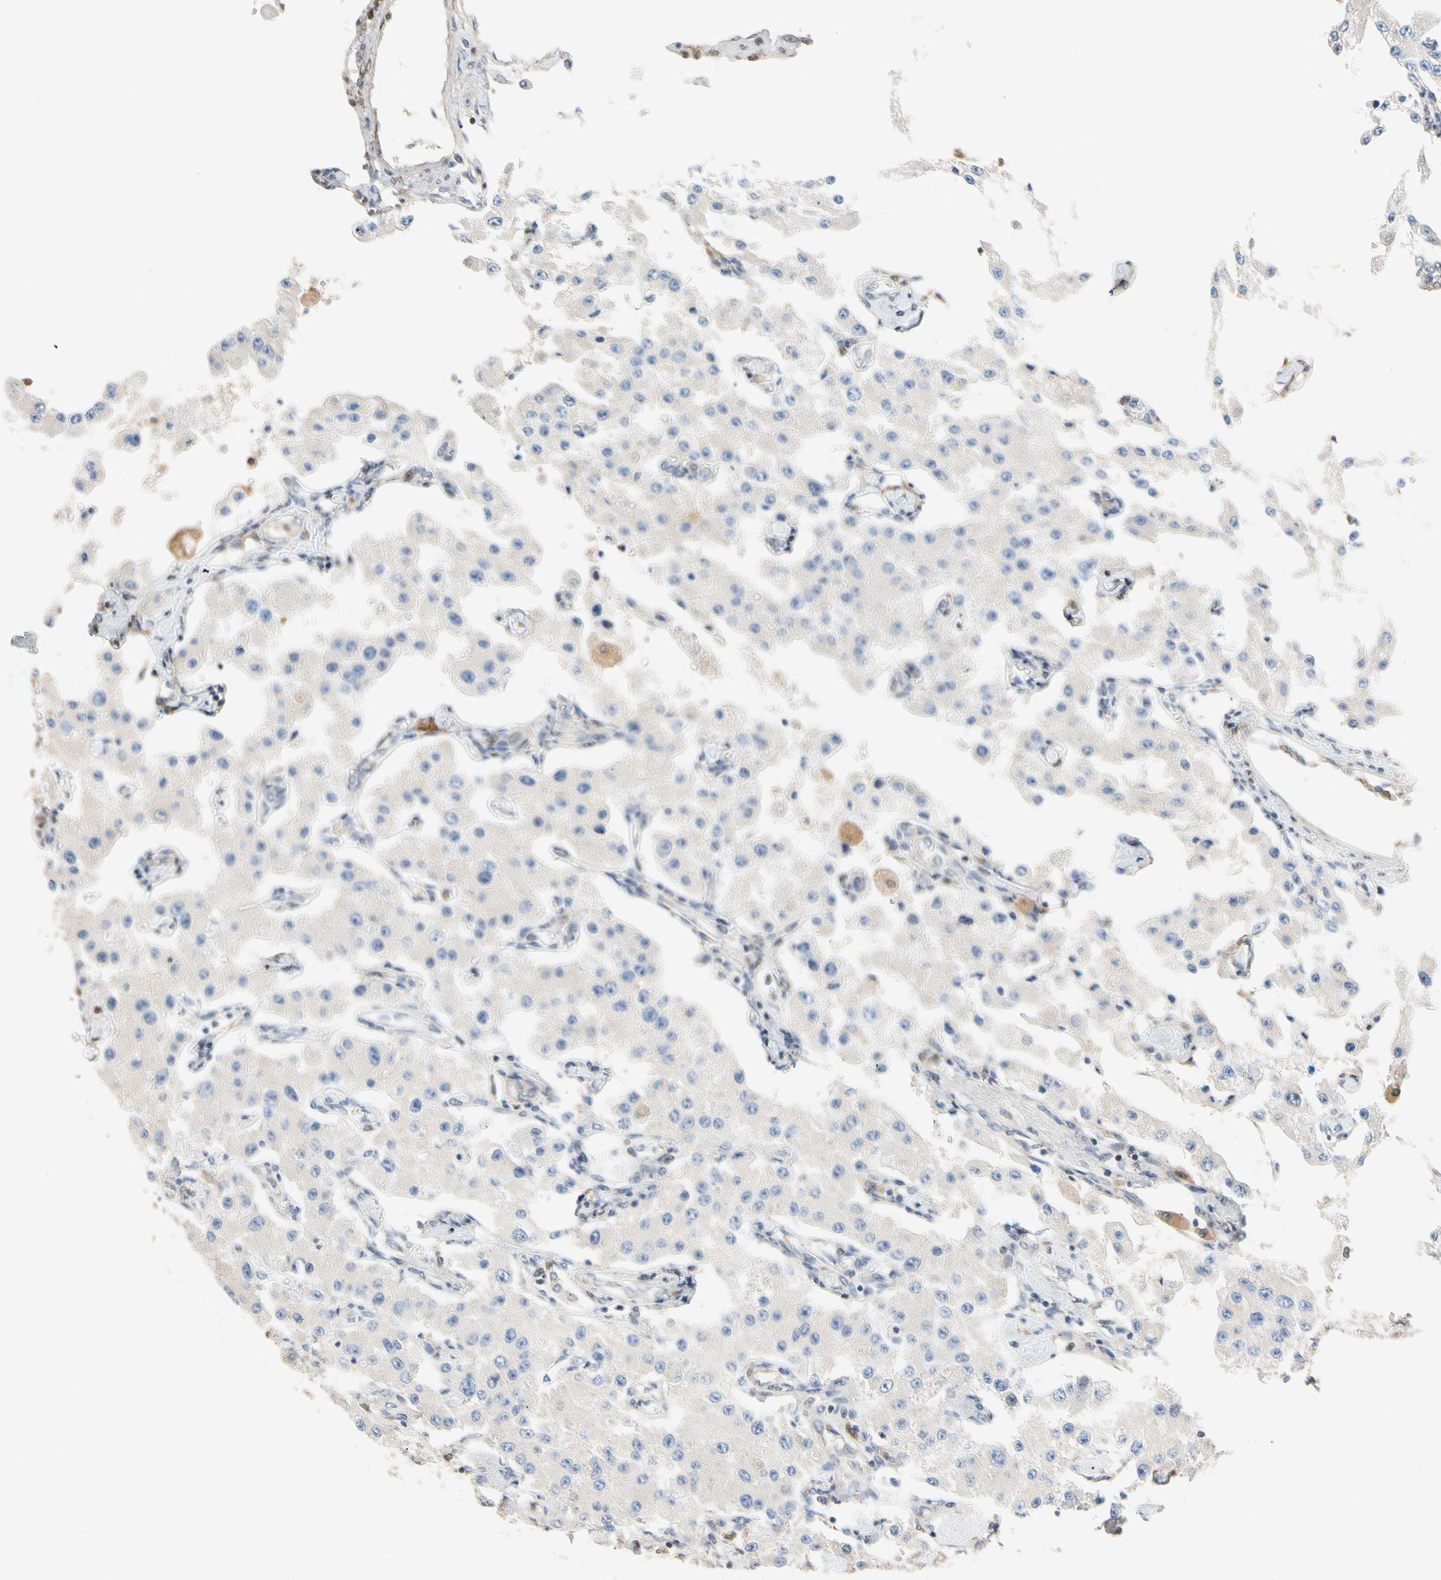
{"staining": {"intensity": "negative", "quantity": "none", "location": "none"}, "tissue": "carcinoid", "cell_type": "Tumor cells", "image_type": "cancer", "snomed": [{"axis": "morphology", "description": "Carcinoid, malignant, NOS"}, {"axis": "topography", "description": "Pancreas"}], "caption": "Immunohistochemistry (IHC) histopathology image of neoplastic tissue: carcinoid stained with DAB shows no significant protein staining in tumor cells.", "gene": "GPSM2", "patient": {"sex": "male", "age": 41}}